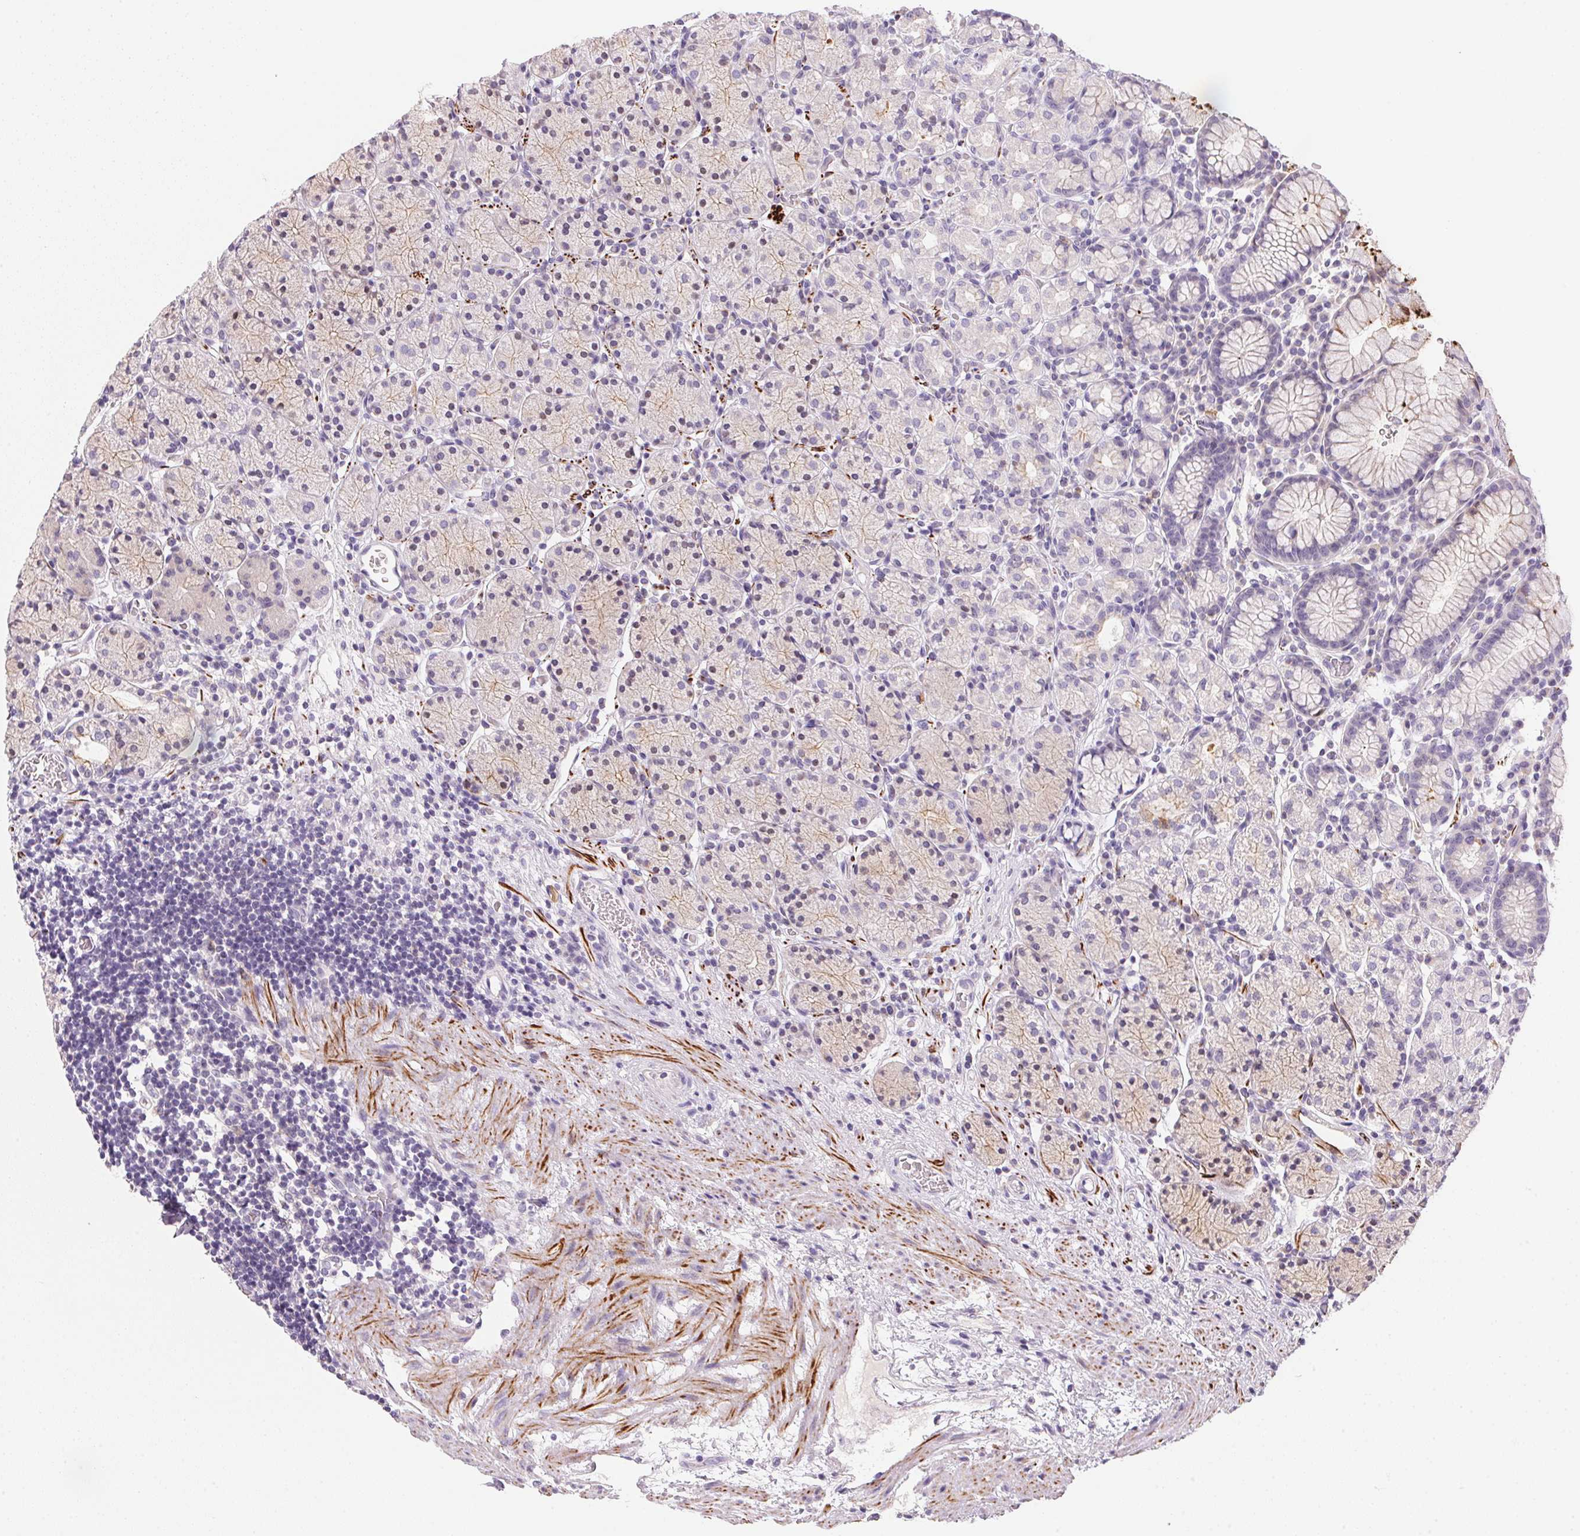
{"staining": {"intensity": "moderate", "quantity": "<25%", "location": "cytoplasmic/membranous"}, "tissue": "stomach", "cell_type": "Glandular cells", "image_type": "normal", "snomed": [{"axis": "morphology", "description": "Normal tissue, NOS"}, {"axis": "topography", "description": "Stomach, upper"}, {"axis": "topography", "description": "Stomach"}], "caption": "Immunohistochemical staining of benign human stomach displays moderate cytoplasmic/membranous protein staining in about <25% of glandular cells.", "gene": "ECPAS", "patient": {"sex": "male", "age": 62}}